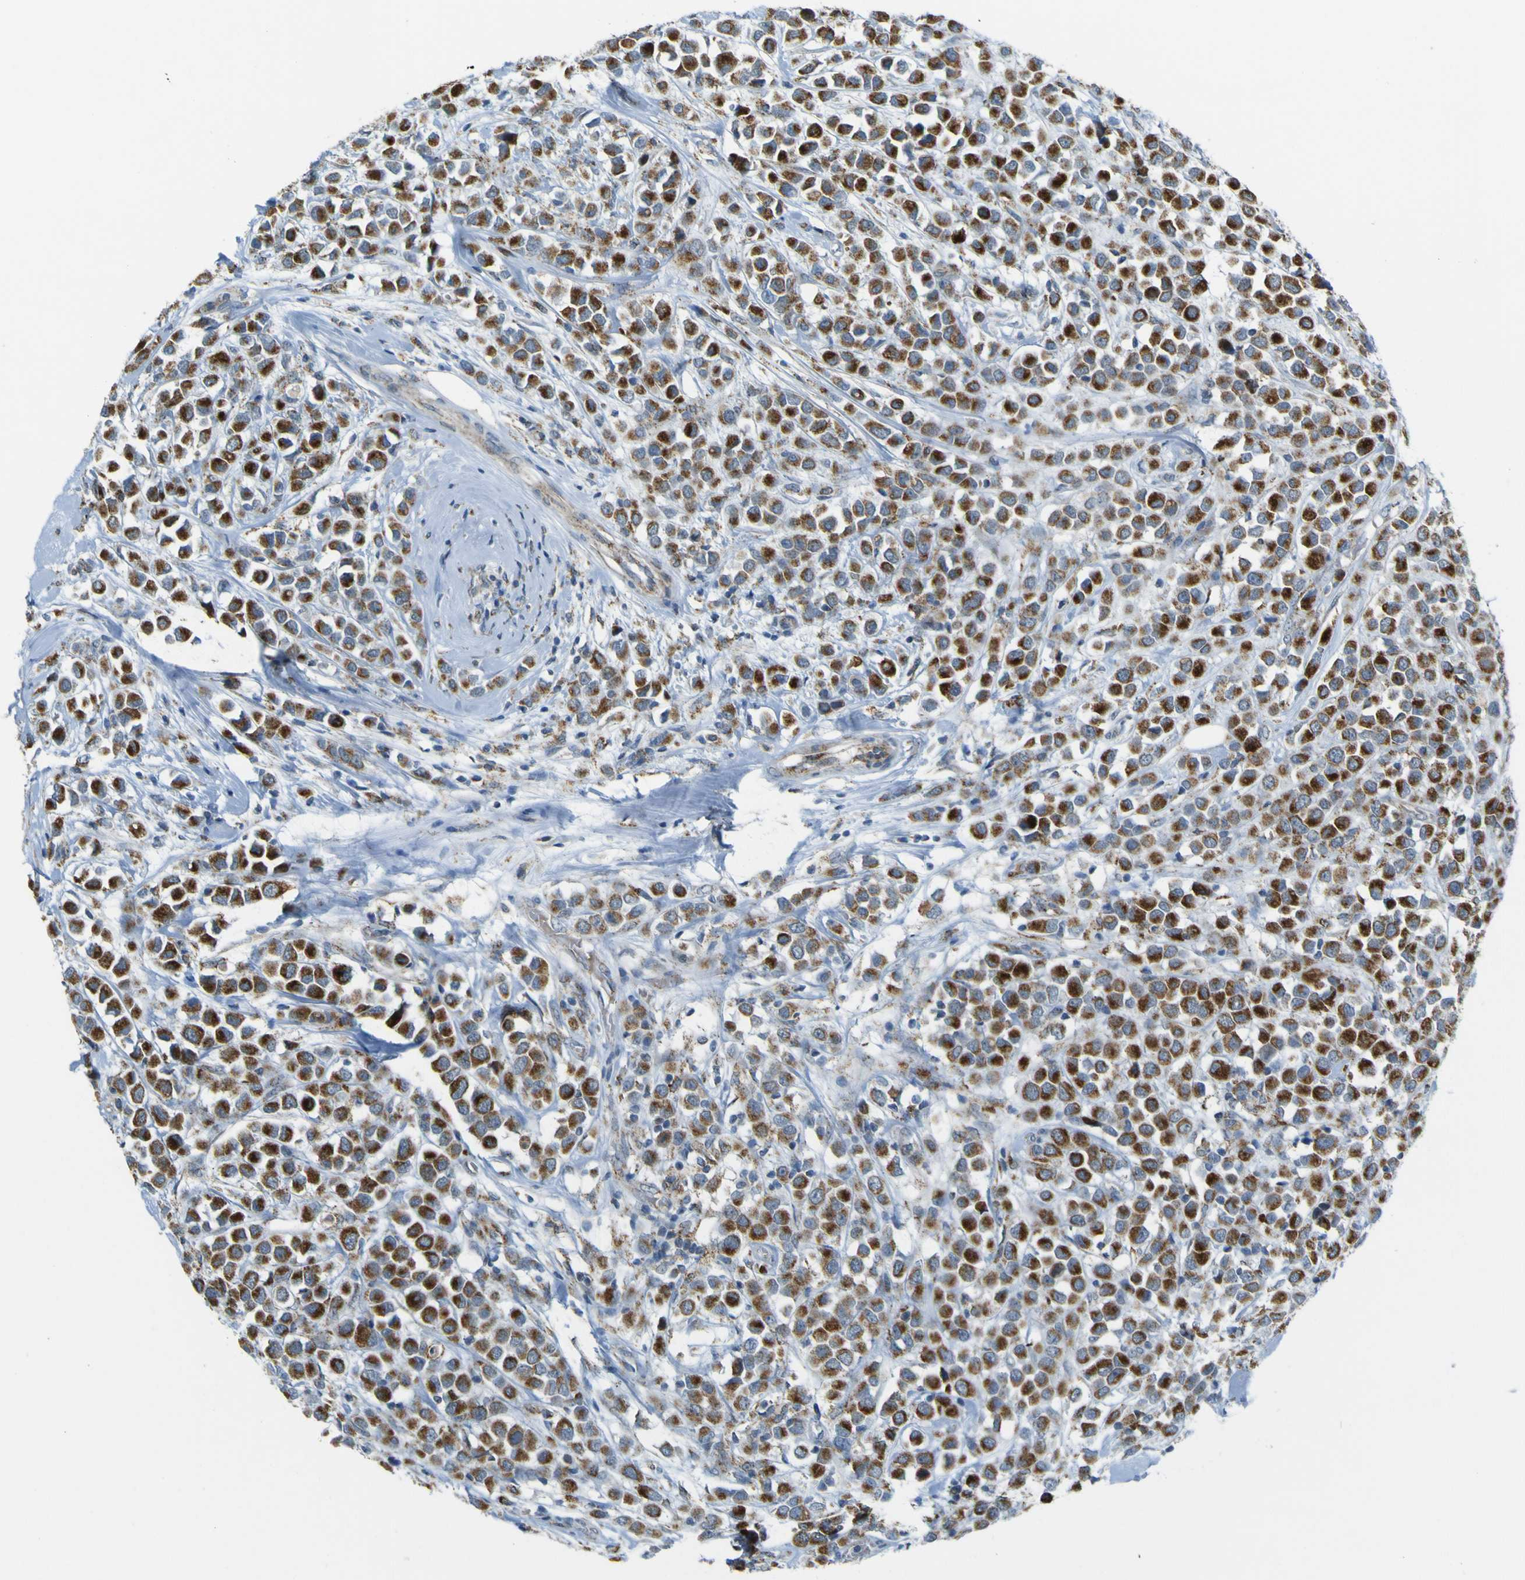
{"staining": {"intensity": "moderate", "quantity": ">75%", "location": "cytoplasmic/membranous"}, "tissue": "breast cancer", "cell_type": "Tumor cells", "image_type": "cancer", "snomed": [{"axis": "morphology", "description": "Duct carcinoma"}, {"axis": "topography", "description": "Breast"}], "caption": "Breast infiltrating ductal carcinoma stained with immunohistochemistry demonstrates moderate cytoplasmic/membranous positivity in about >75% of tumor cells.", "gene": "ACBD5", "patient": {"sex": "female", "age": 61}}